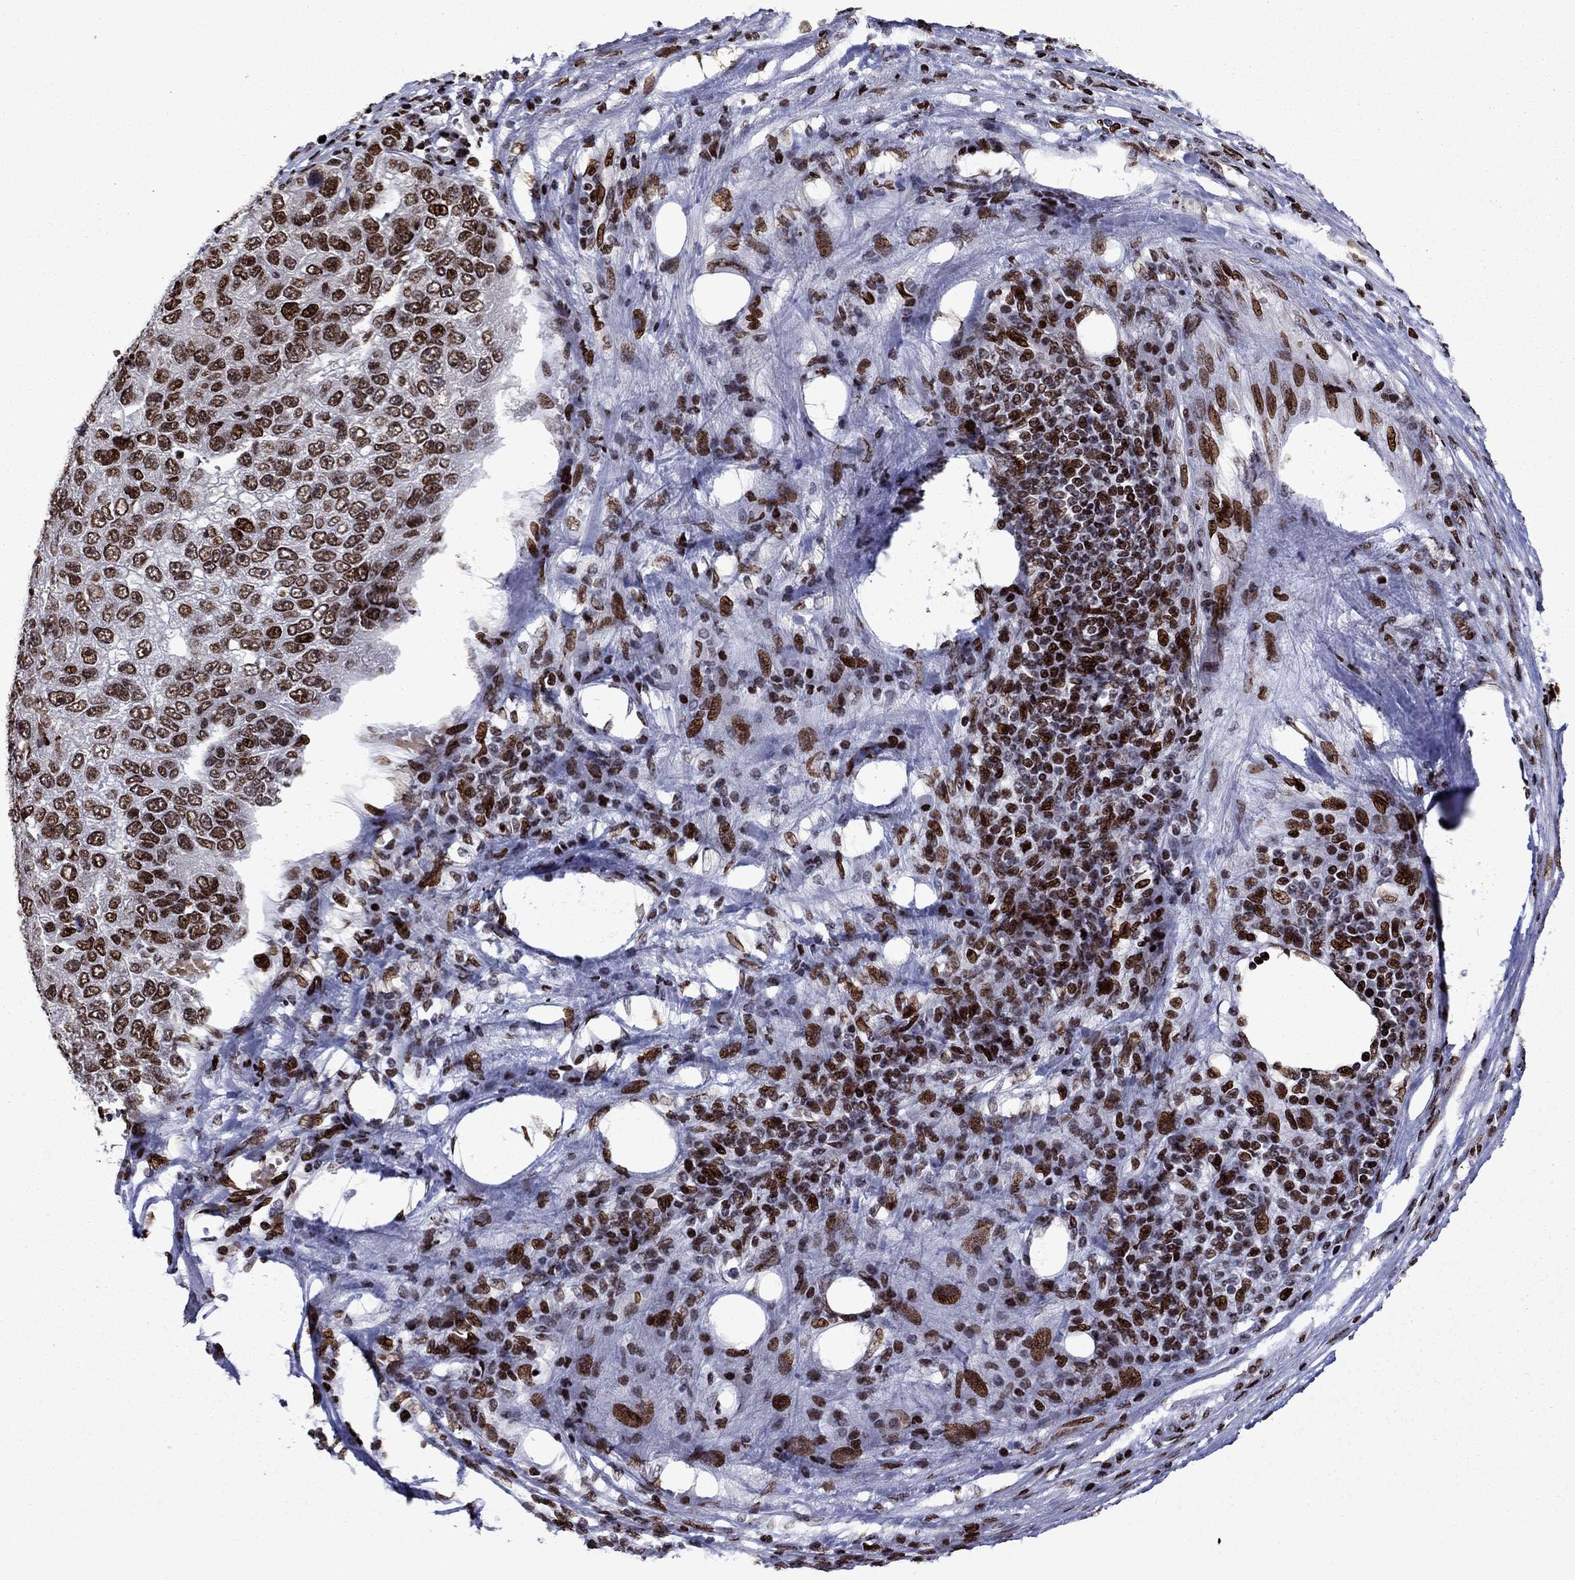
{"staining": {"intensity": "strong", "quantity": ">75%", "location": "nuclear"}, "tissue": "pancreatic cancer", "cell_type": "Tumor cells", "image_type": "cancer", "snomed": [{"axis": "morphology", "description": "Adenocarcinoma, NOS"}, {"axis": "topography", "description": "Pancreas"}], "caption": "Immunohistochemistry (IHC) (DAB) staining of human pancreatic adenocarcinoma shows strong nuclear protein positivity in approximately >75% of tumor cells.", "gene": "LIMK1", "patient": {"sex": "female", "age": 61}}